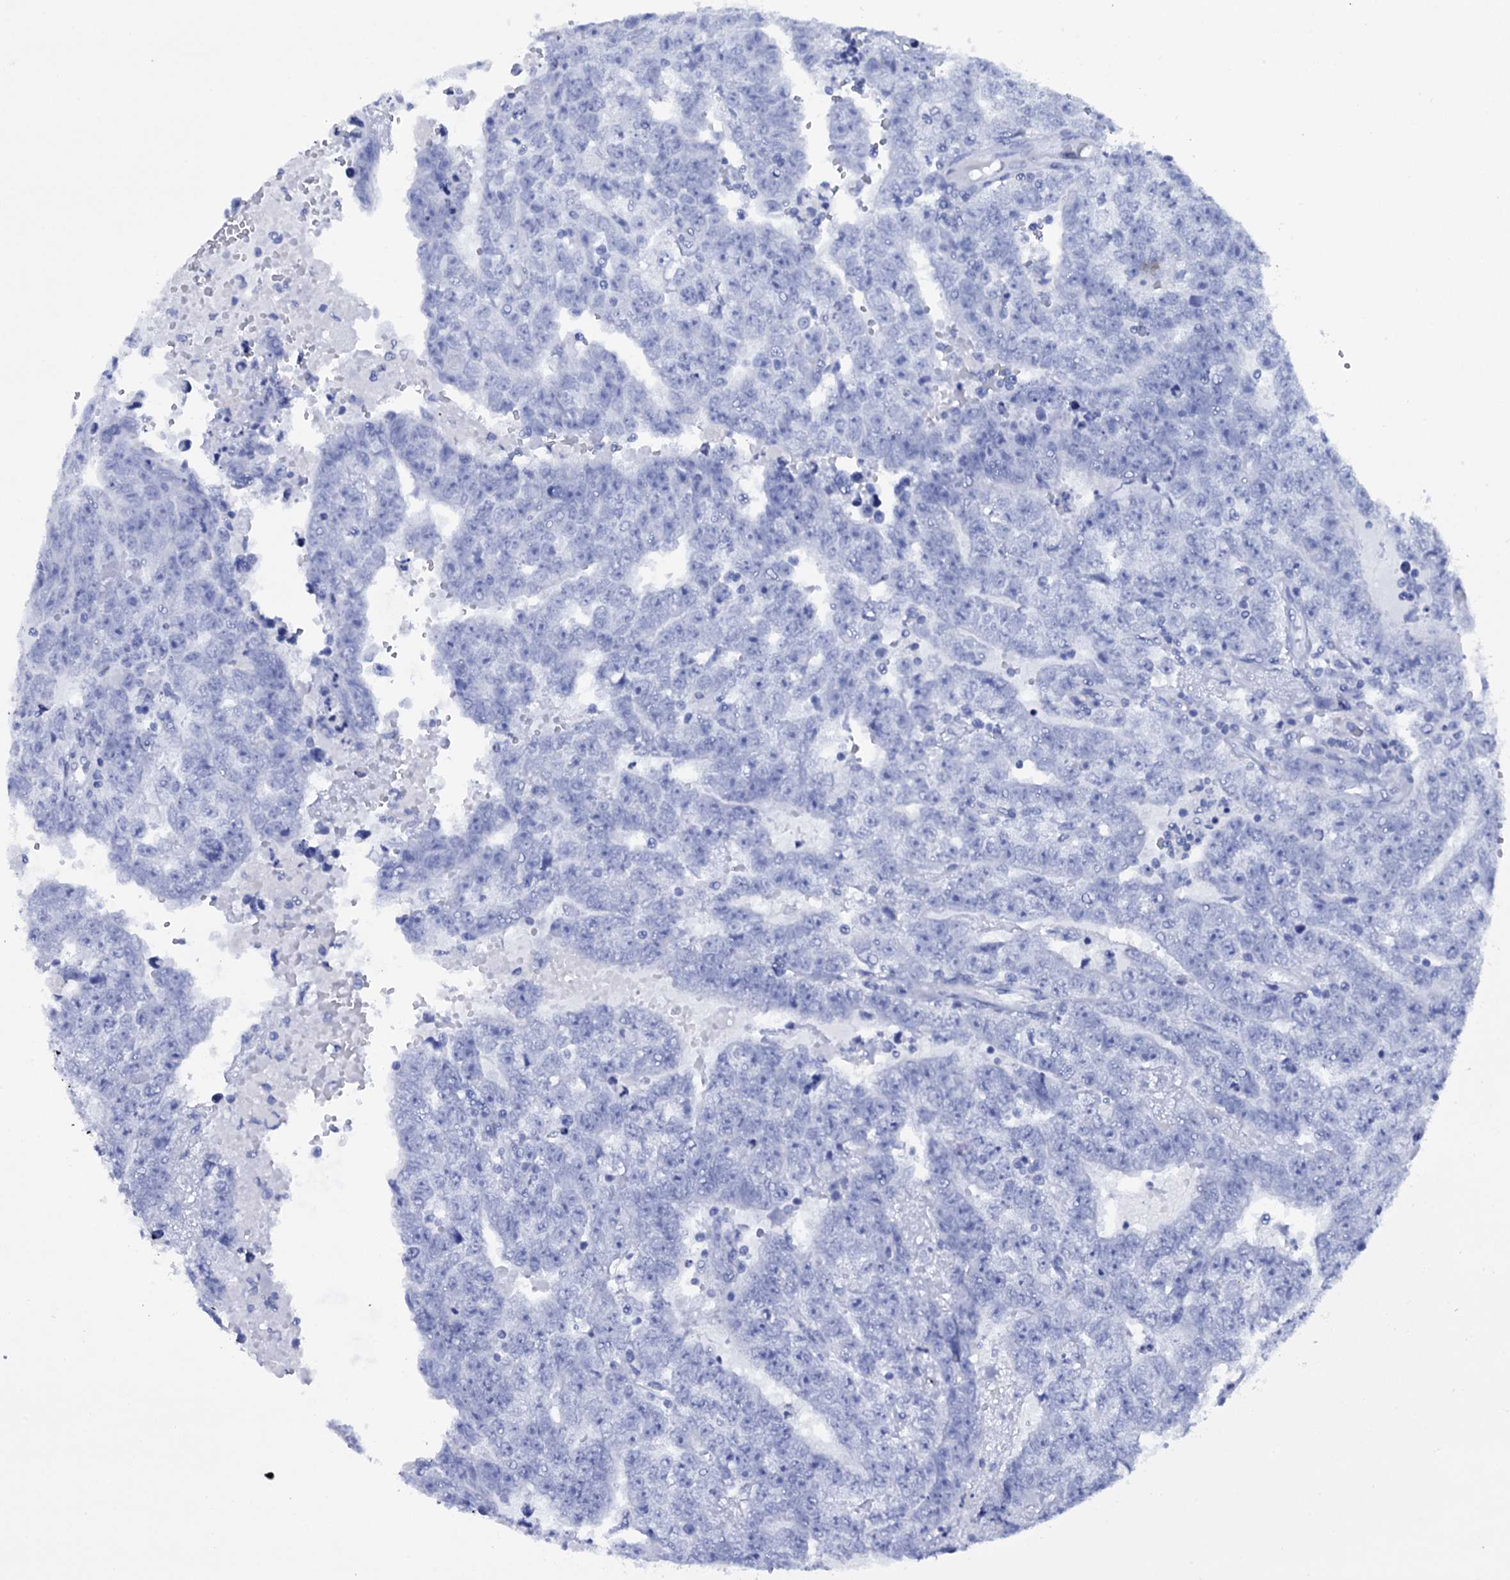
{"staining": {"intensity": "negative", "quantity": "none", "location": "none"}, "tissue": "testis cancer", "cell_type": "Tumor cells", "image_type": "cancer", "snomed": [{"axis": "morphology", "description": "Carcinoma, Embryonal, NOS"}, {"axis": "topography", "description": "Testis"}], "caption": "There is no significant positivity in tumor cells of testis embryonal carcinoma.", "gene": "ITPRID2", "patient": {"sex": "male", "age": 25}}